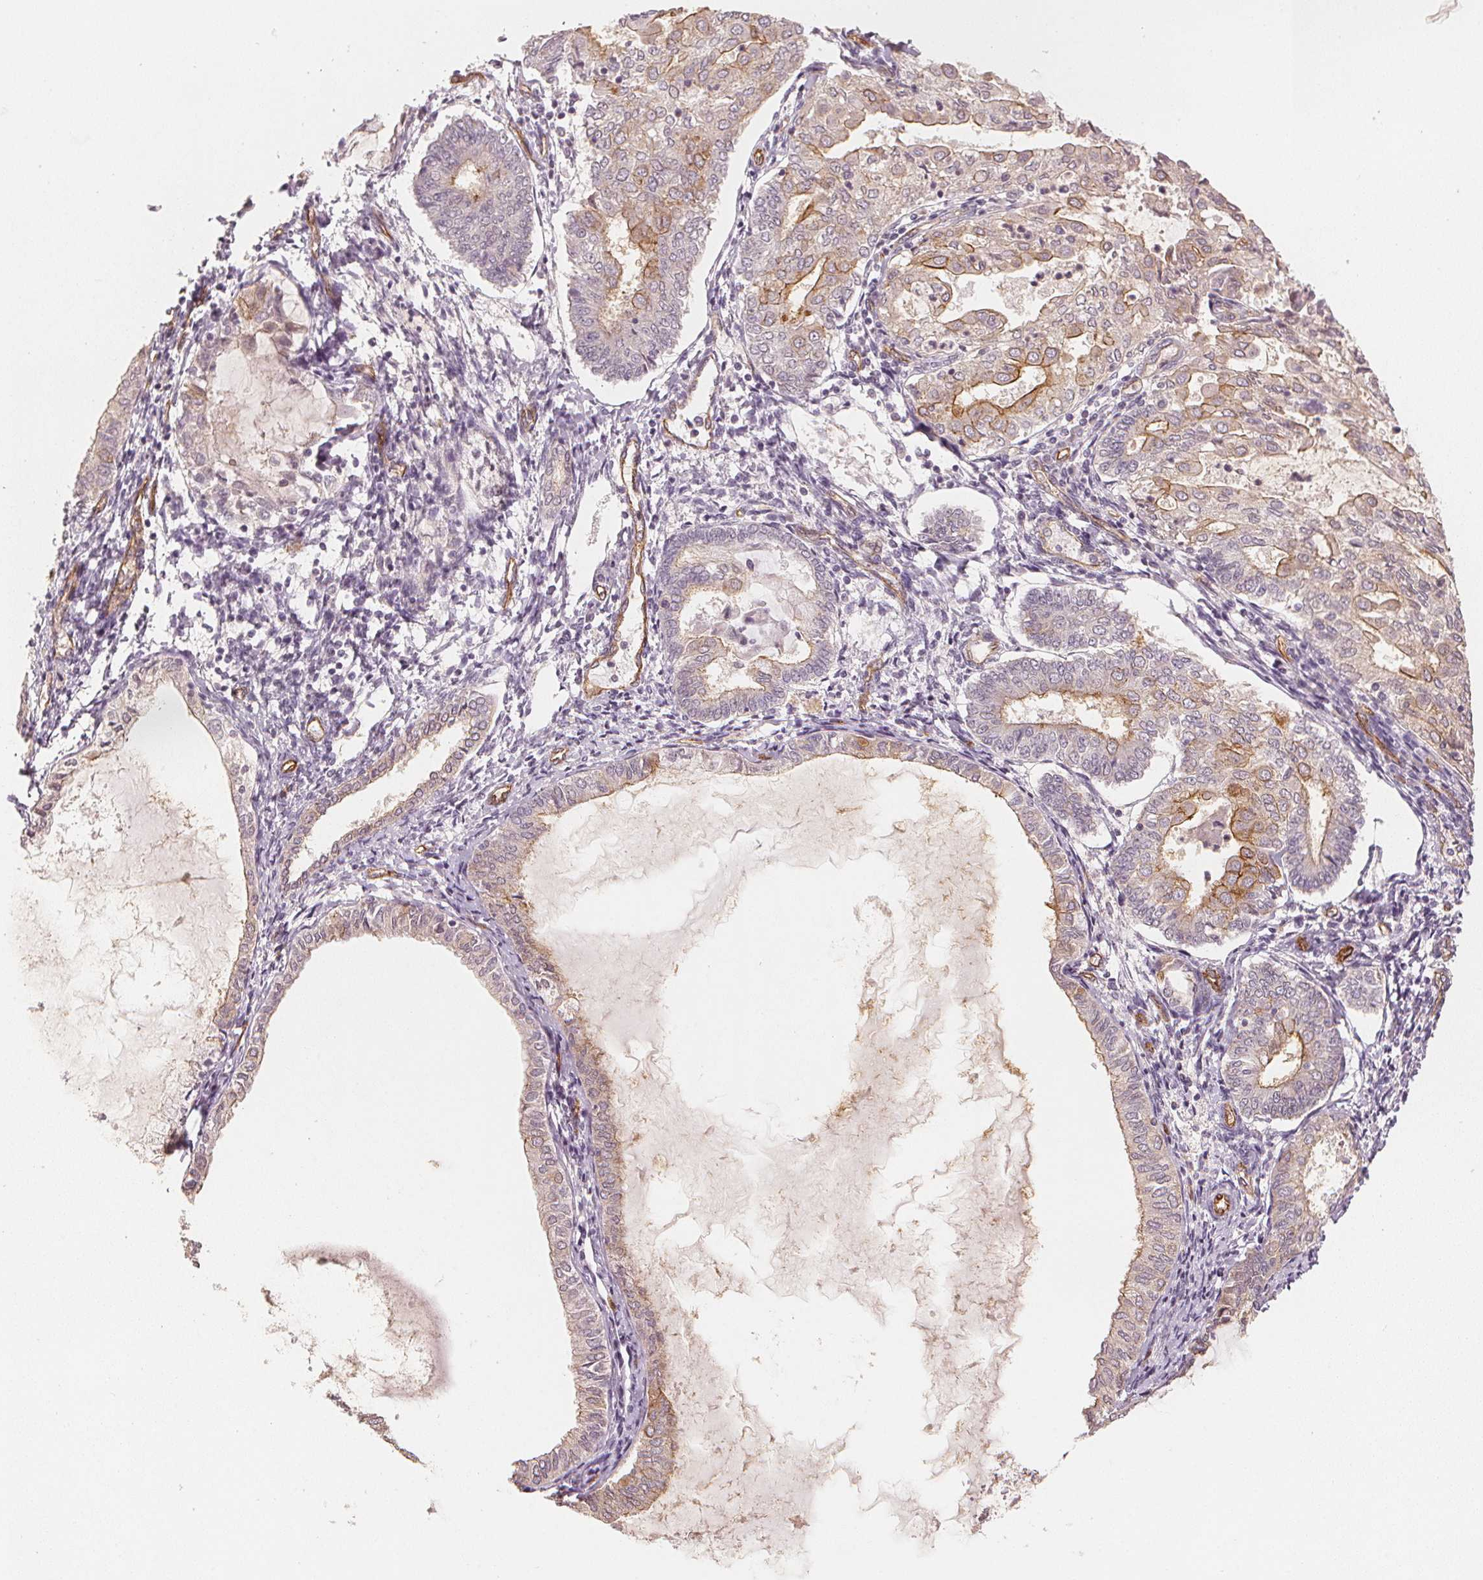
{"staining": {"intensity": "moderate", "quantity": "<25%", "location": "cytoplasmic/membranous"}, "tissue": "endometrial cancer", "cell_type": "Tumor cells", "image_type": "cancer", "snomed": [{"axis": "morphology", "description": "Adenocarcinoma, NOS"}, {"axis": "topography", "description": "Endometrium"}], "caption": "Endometrial adenocarcinoma tissue displays moderate cytoplasmic/membranous expression in about <25% of tumor cells, visualized by immunohistochemistry.", "gene": "CIB1", "patient": {"sex": "female", "age": 68}}